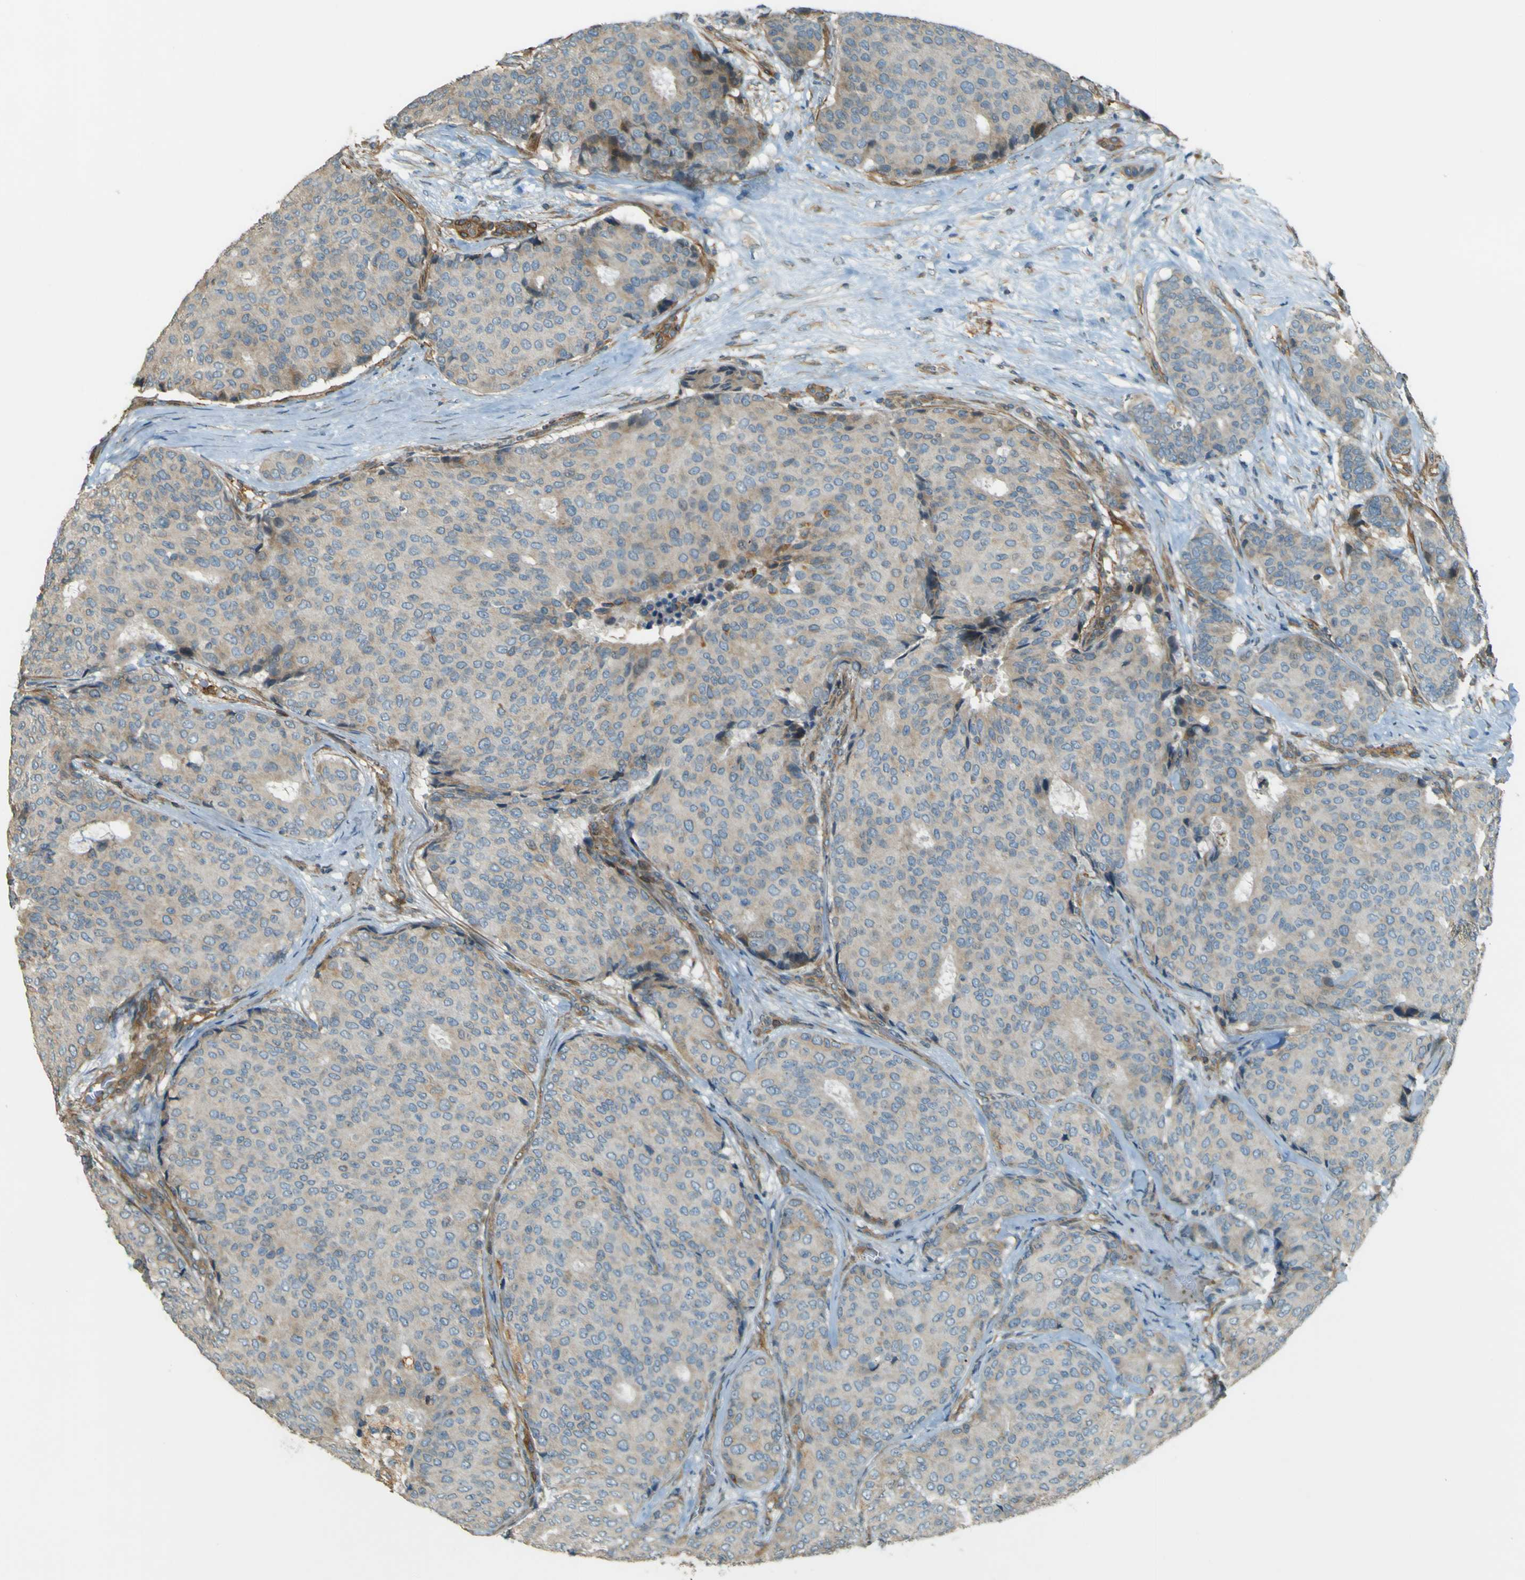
{"staining": {"intensity": "weak", "quantity": ">75%", "location": "cytoplasmic/membranous"}, "tissue": "breast cancer", "cell_type": "Tumor cells", "image_type": "cancer", "snomed": [{"axis": "morphology", "description": "Duct carcinoma"}, {"axis": "topography", "description": "Breast"}], "caption": "The histopathology image exhibits immunohistochemical staining of breast infiltrating ductal carcinoma. There is weak cytoplasmic/membranous staining is seen in approximately >75% of tumor cells.", "gene": "LPCAT1", "patient": {"sex": "female", "age": 75}}